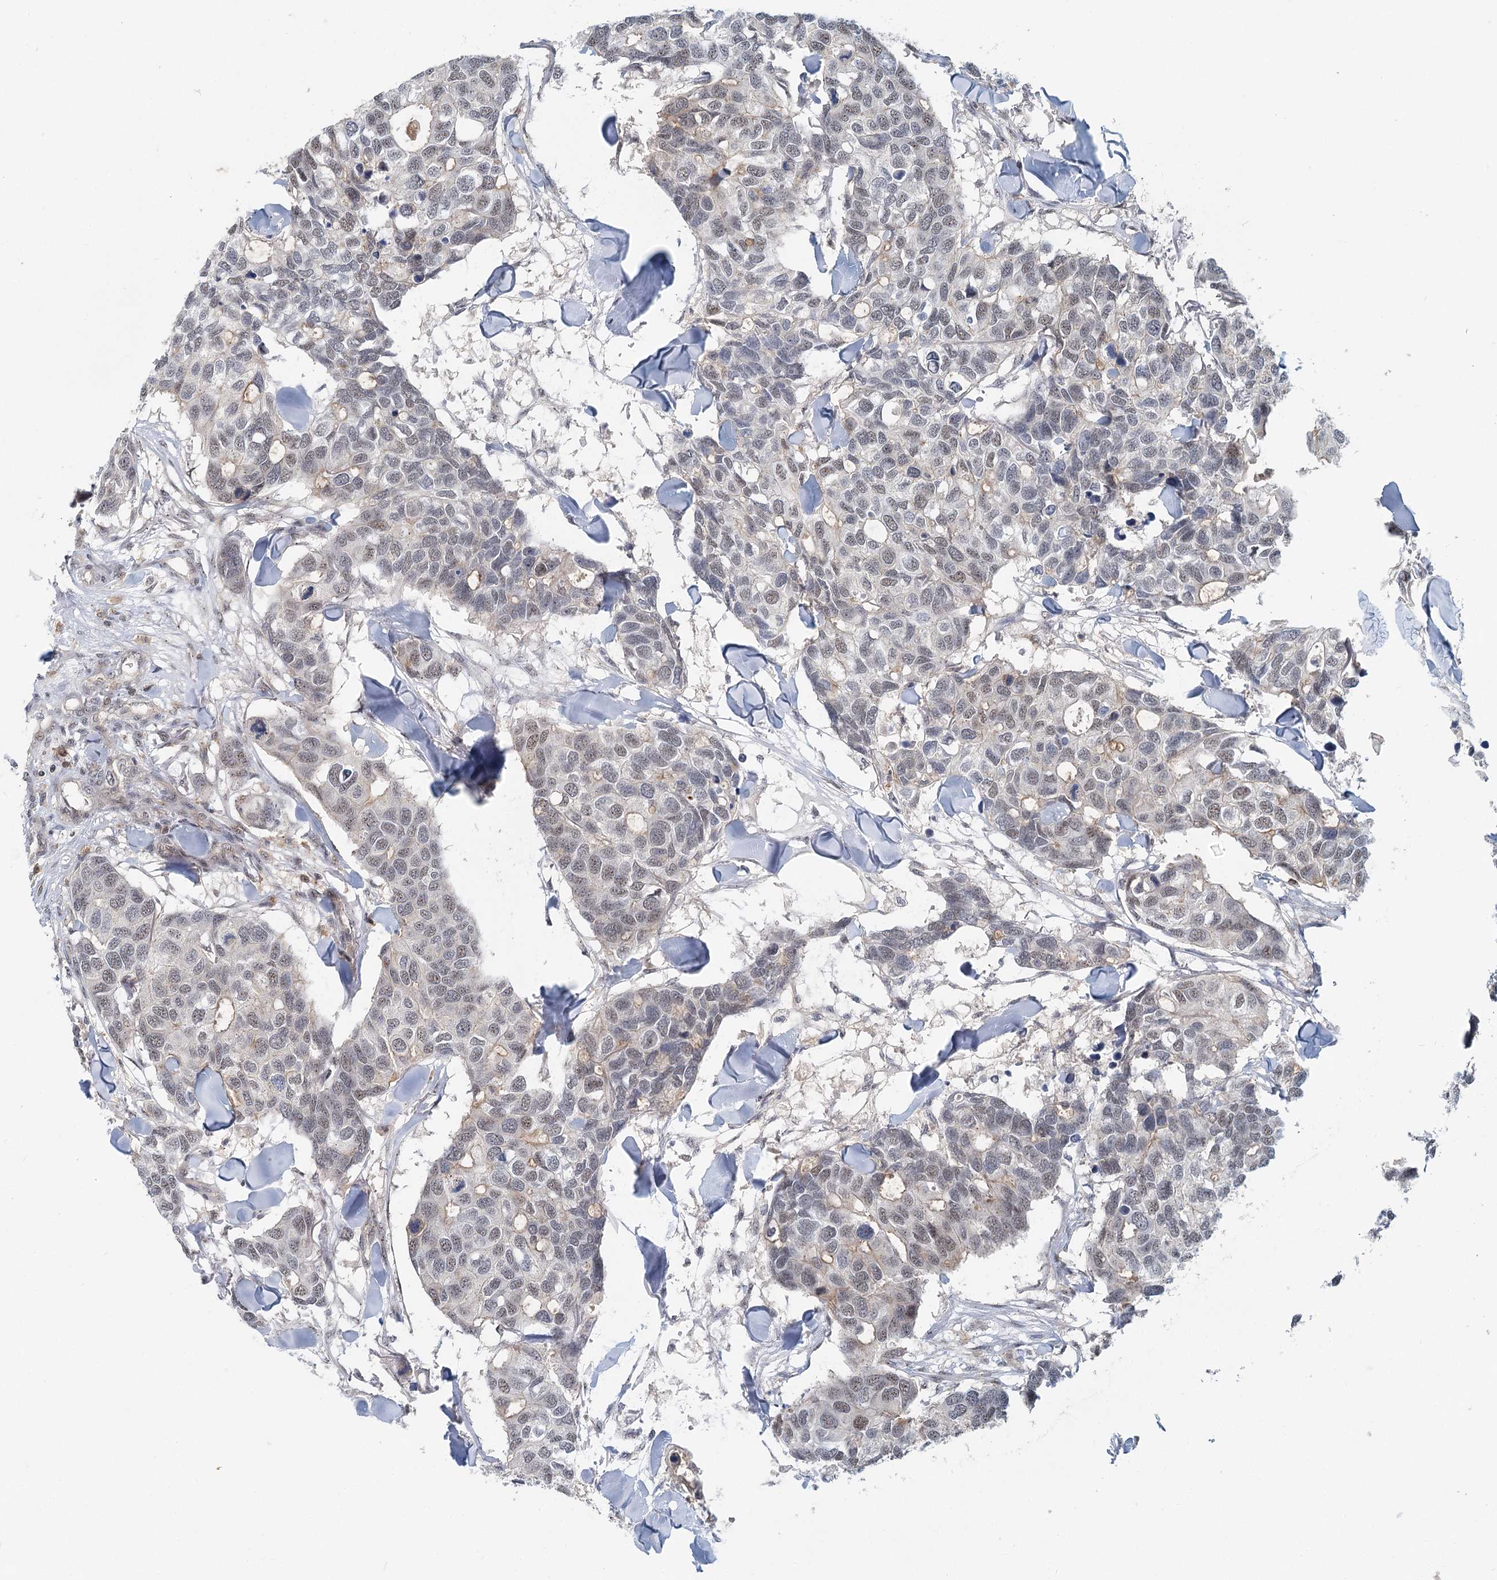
{"staining": {"intensity": "weak", "quantity": "<25%", "location": "nuclear"}, "tissue": "breast cancer", "cell_type": "Tumor cells", "image_type": "cancer", "snomed": [{"axis": "morphology", "description": "Duct carcinoma"}, {"axis": "topography", "description": "Breast"}], "caption": "Protein analysis of breast cancer shows no significant expression in tumor cells.", "gene": "CDC42SE2", "patient": {"sex": "female", "age": 83}}